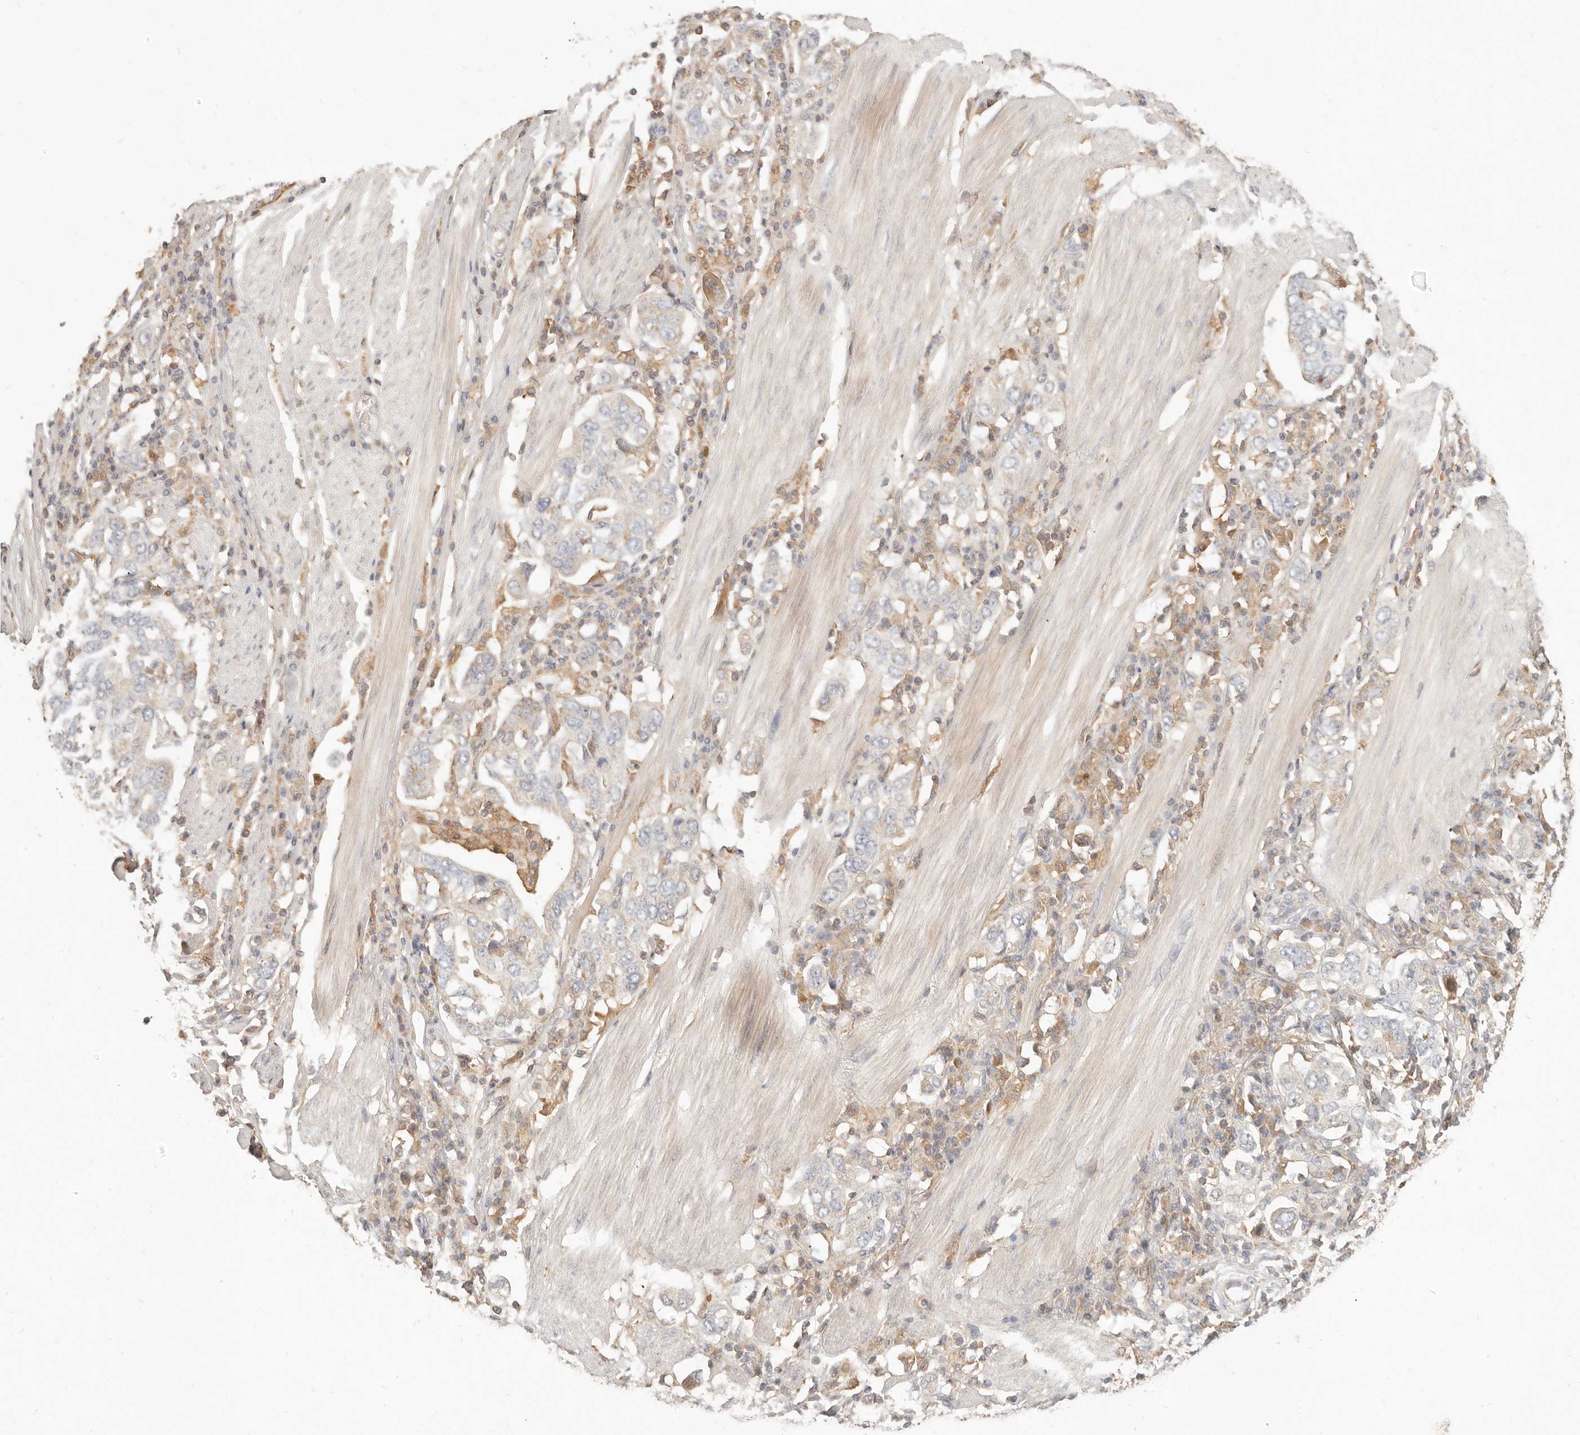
{"staining": {"intensity": "negative", "quantity": "none", "location": "none"}, "tissue": "stomach cancer", "cell_type": "Tumor cells", "image_type": "cancer", "snomed": [{"axis": "morphology", "description": "Adenocarcinoma, NOS"}, {"axis": "topography", "description": "Stomach, upper"}], "caption": "High power microscopy image of an immunohistochemistry image of stomach cancer, revealing no significant positivity in tumor cells. (DAB immunohistochemistry (IHC), high magnification).", "gene": "NECAP2", "patient": {"sex": "male", "age": 62}}